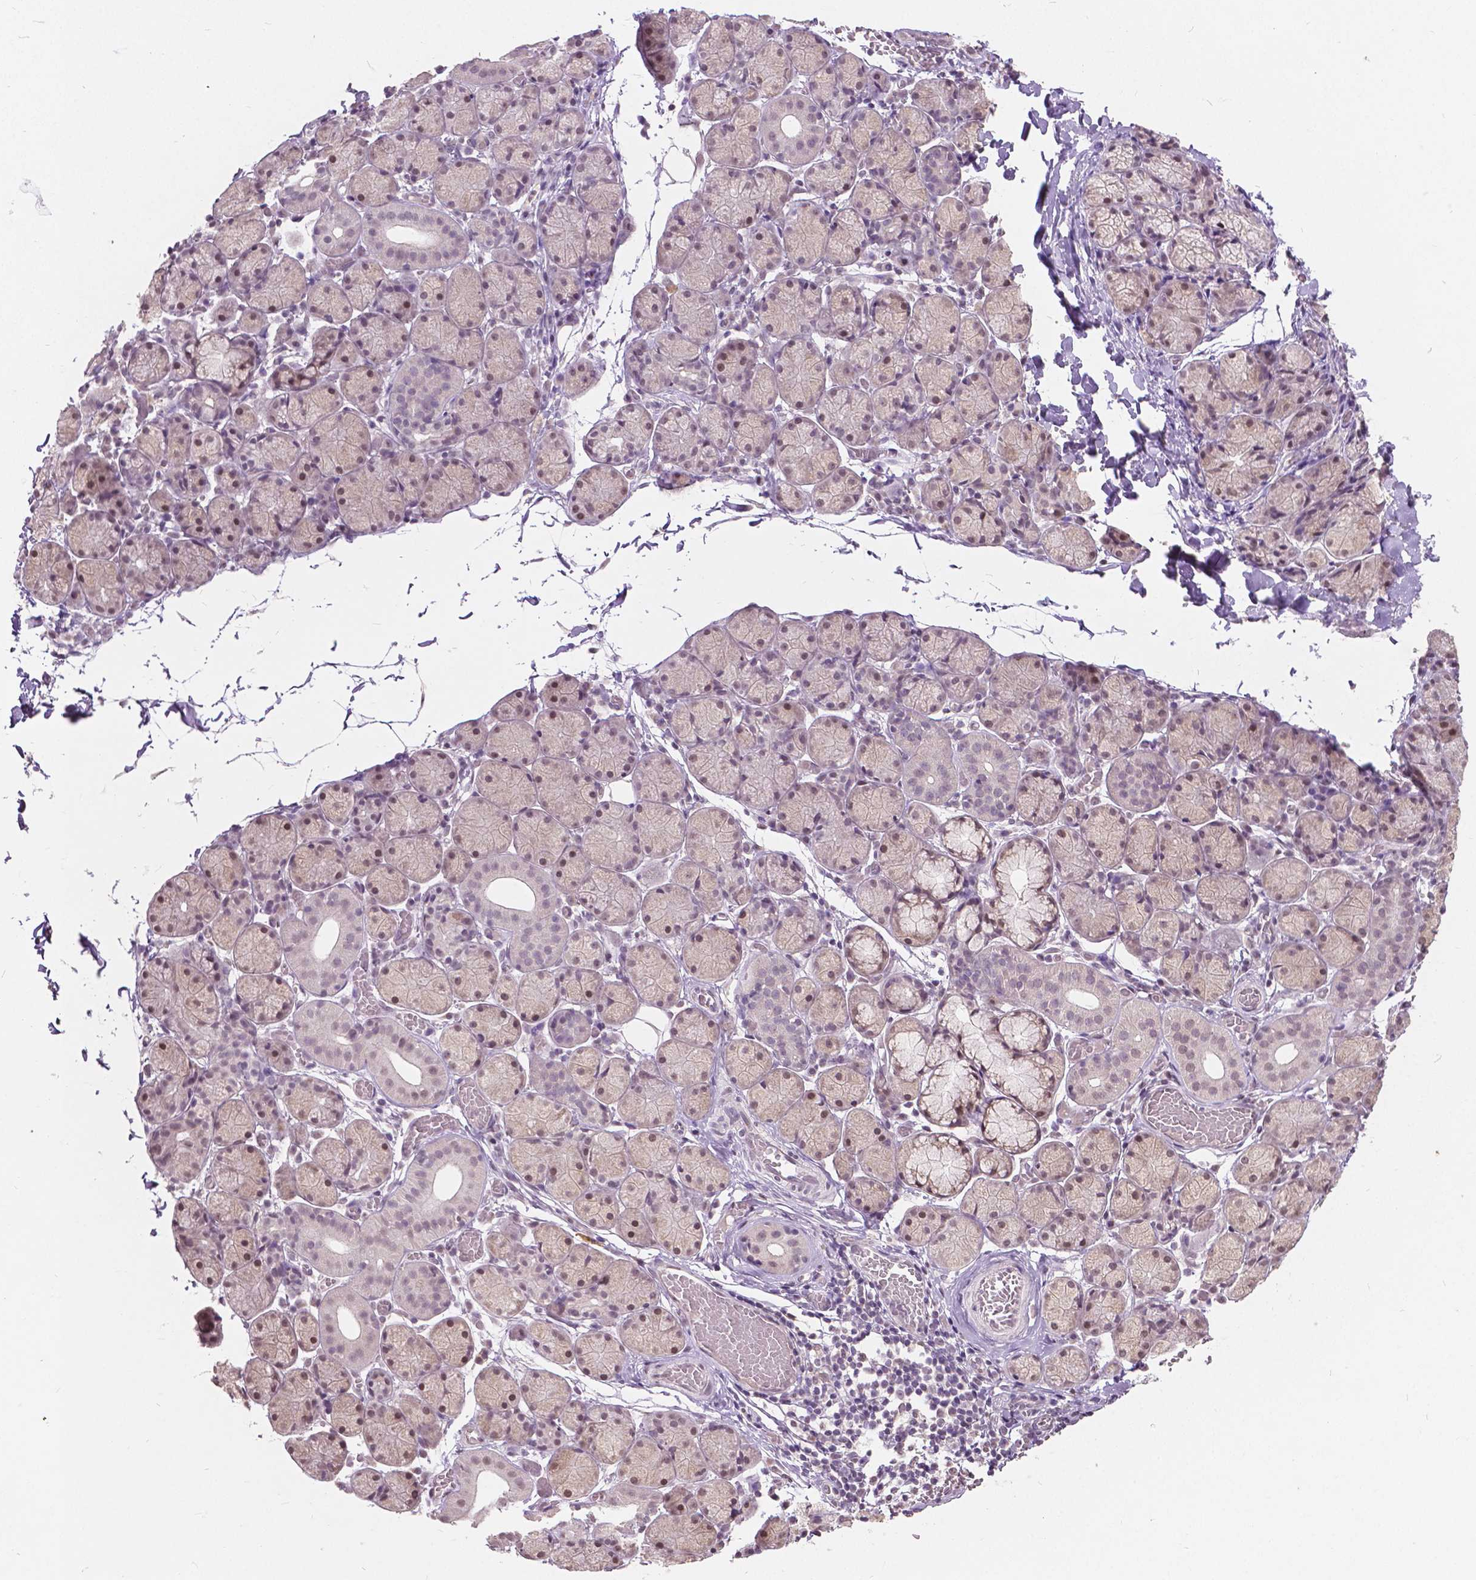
{"staining": {"intensity": "moderate", "quantity": ">75%", "location": "nuclear"}, "tissue": "salivary gland", "cell_type": "Glandular cells", "image_type": "normal", "snomed": [{"axis": "morphology", "description": "Normal tissue, NOS"}, {"axis": "topography", "description": "Salivary gland"}], "caption": "Protein expression analysis of unremarkable salivary gland displays moderate nuclear staining in approximately >75% of glandular cells. The protein is stained brown, and the nuclei are stained in blue (DAB (3,3'-diaminobenzidine) IHC with brightfield microscopy, high magnification).", "gene": "HOXA10", "patient": {"sex": "female", "age": 24}}